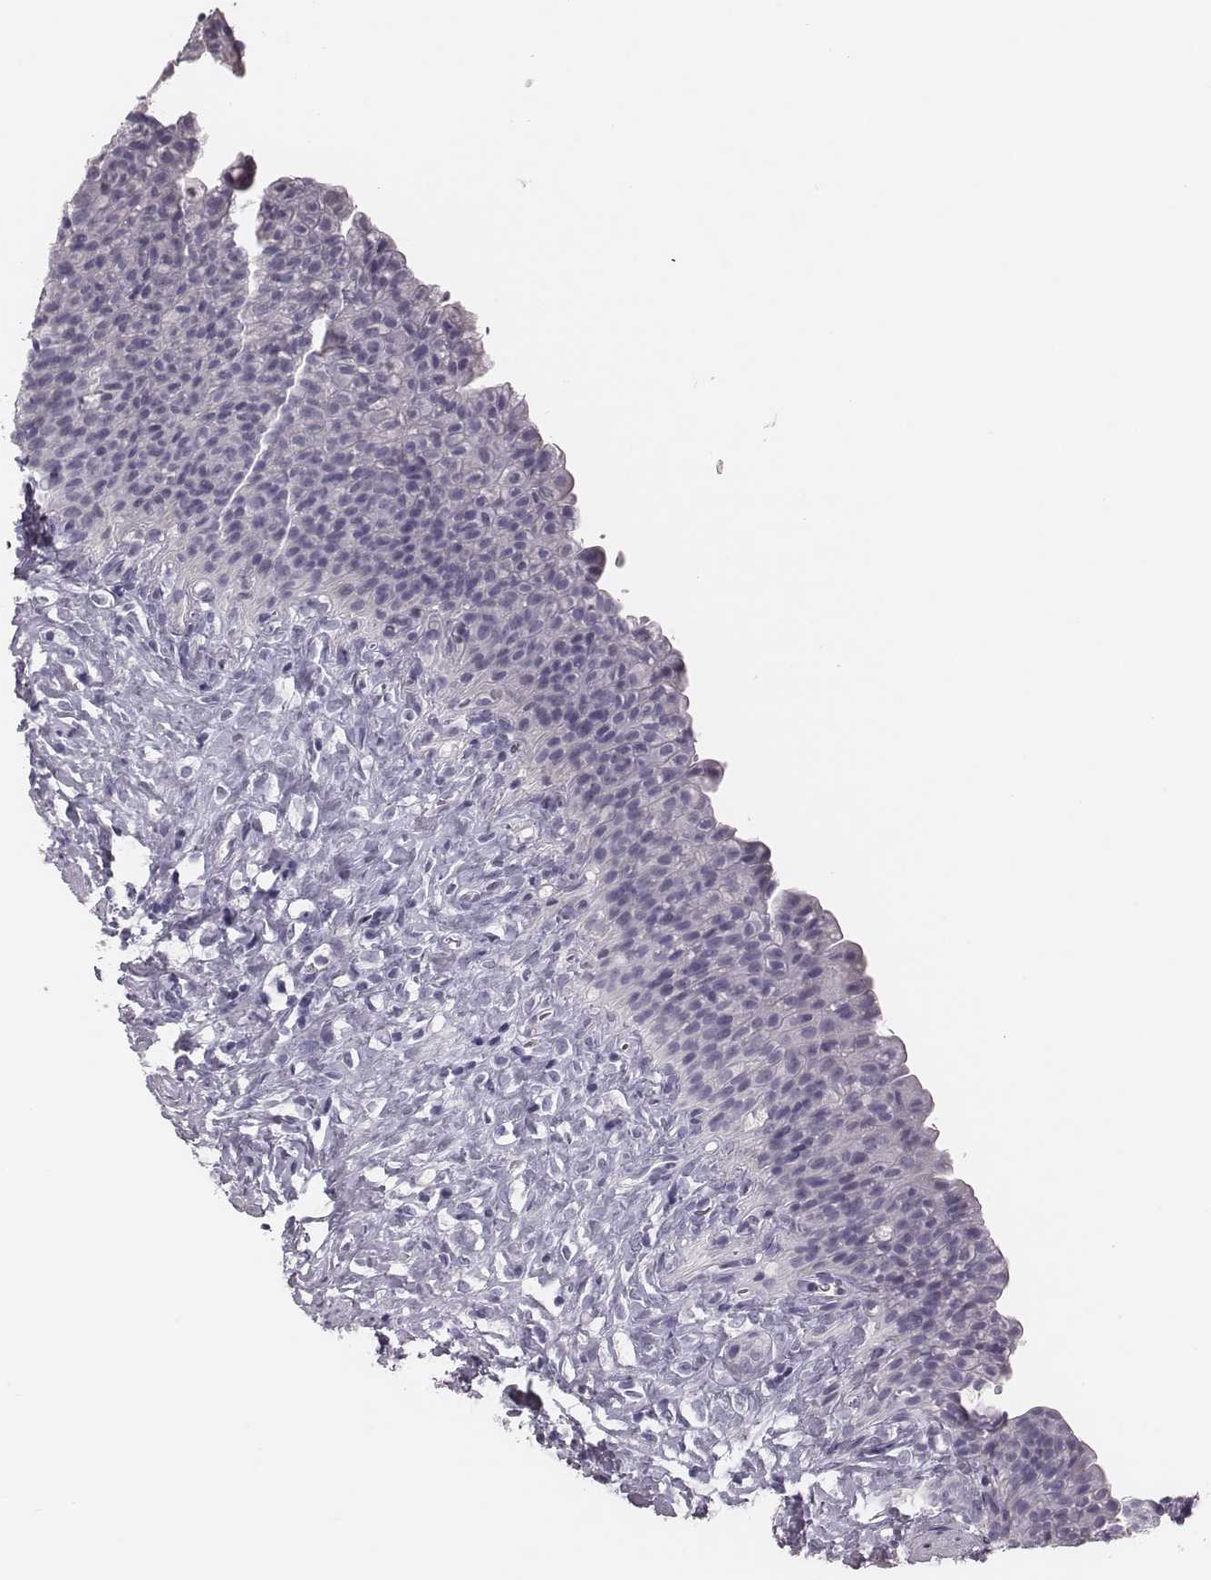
{"staining": {"intensity": "negative", "quantity": "none", "location": "none"}, "tissue": "urinary bladder", "cell_type": "Urothelial cells", "image_type": "normal", "snomed": [{"axis": "morphology", "description": "Normal tissue, NOS"}, {"axis": "topography", "description": "Urinary bladder"}], "caption": "This is an immunohistochemistry photomicrograph of benign human urinary bladder. There is no positivity in urothelial cells.", "gene": "CSHL1", "patient": {"sex": "male", "age": 76}}